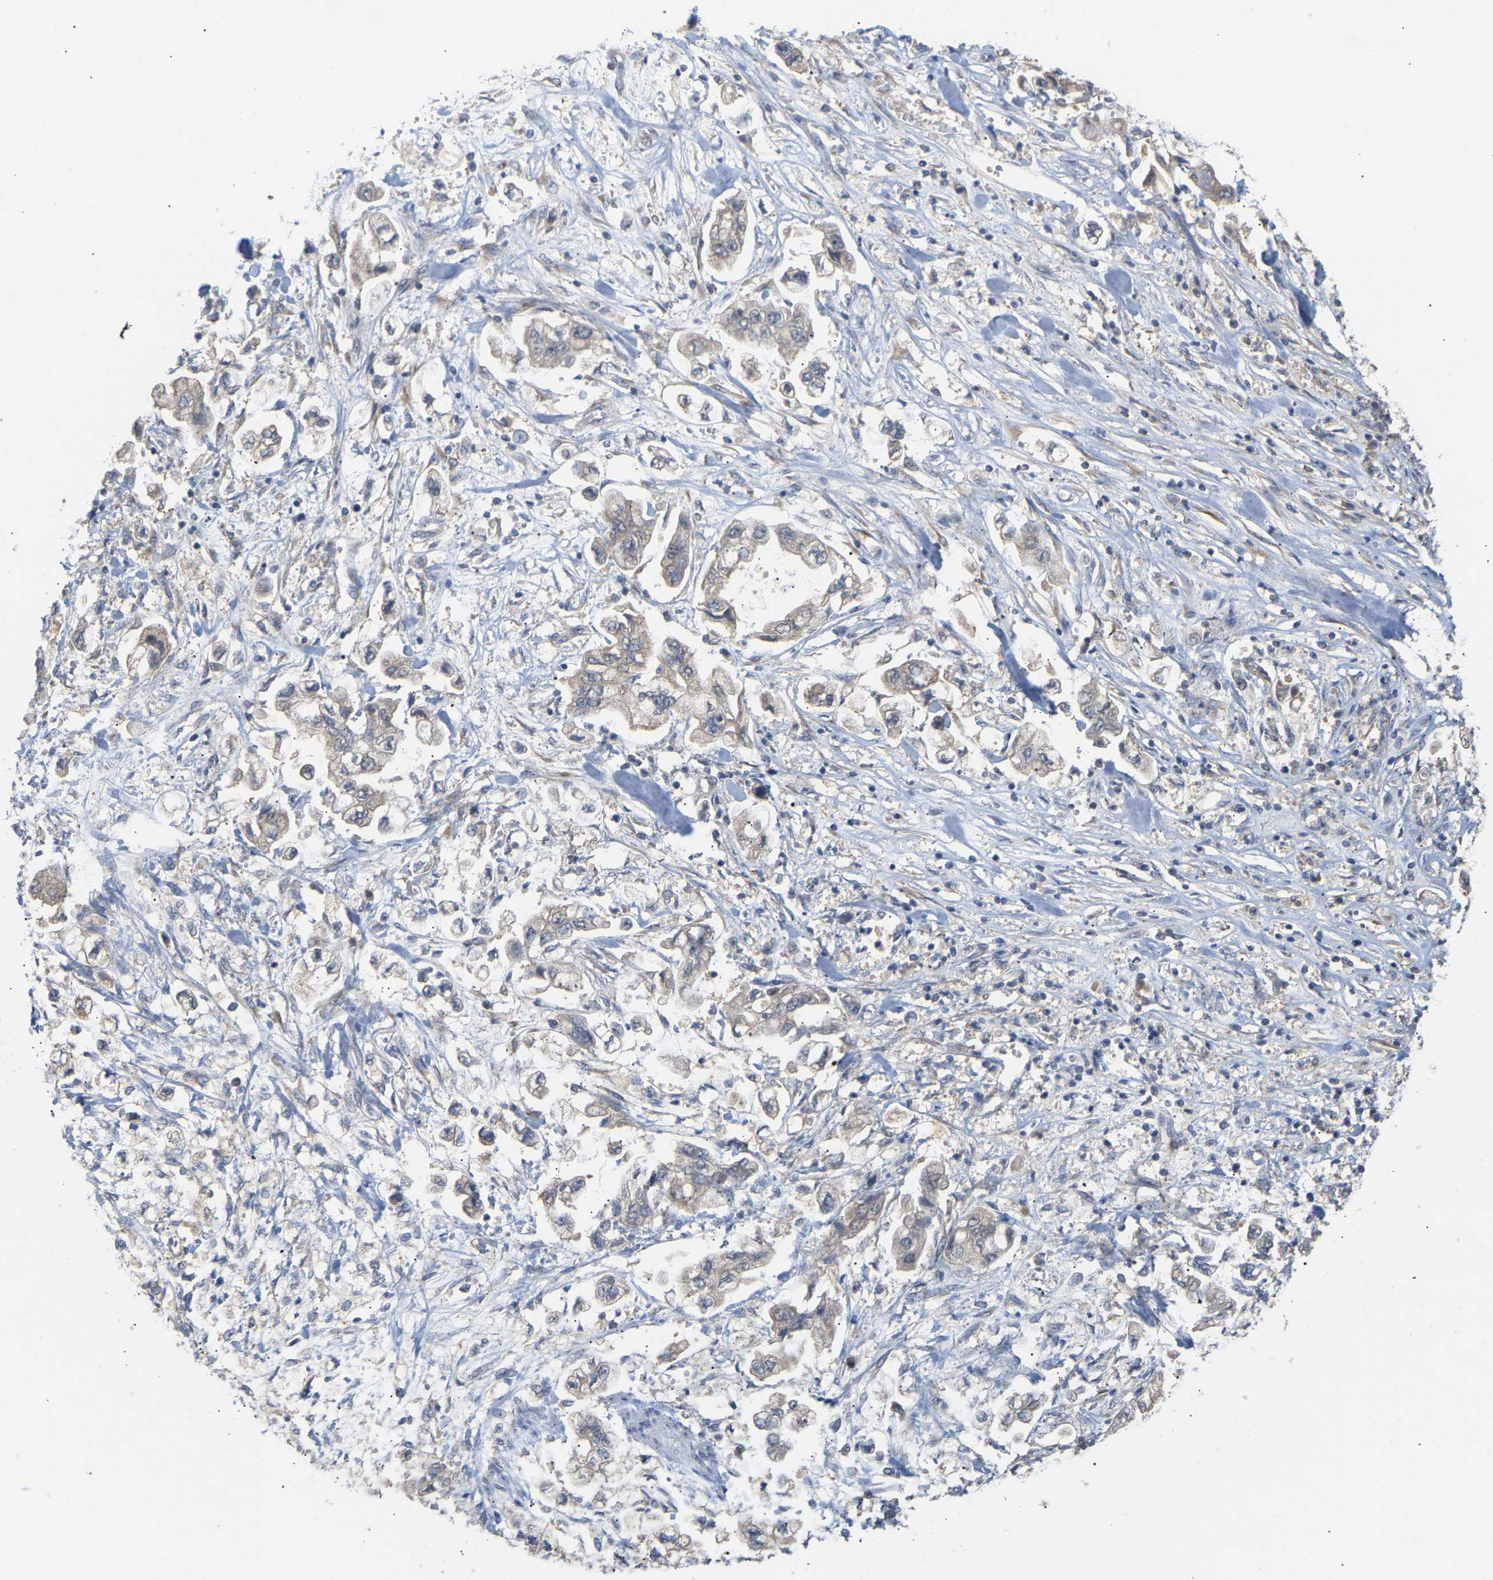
{"staining": {"intensity": "negative", "quantity": "none", "location": "none"}, "tissue": "stomach cancer", "cell_type": "Tumor cells", "image_type": "cancer", "snomed": [{"axis": "morphology", "description": "Normal tissue, NOS"}, {"axis": "morphology", "description": "Adenocarcinoma, NOS"}, {"axis": "topography", "description": "Stomach"}], "caption": "This histopathology image is of stomach adenocarcinoma stained with immunohistochemistry (IHC) to label a protein in brown with the nuclei are counter-stained blue. There is no positivity in tumor cells.", "gene": "TPMT", "patient": {"sex": "male", "age": 62}}